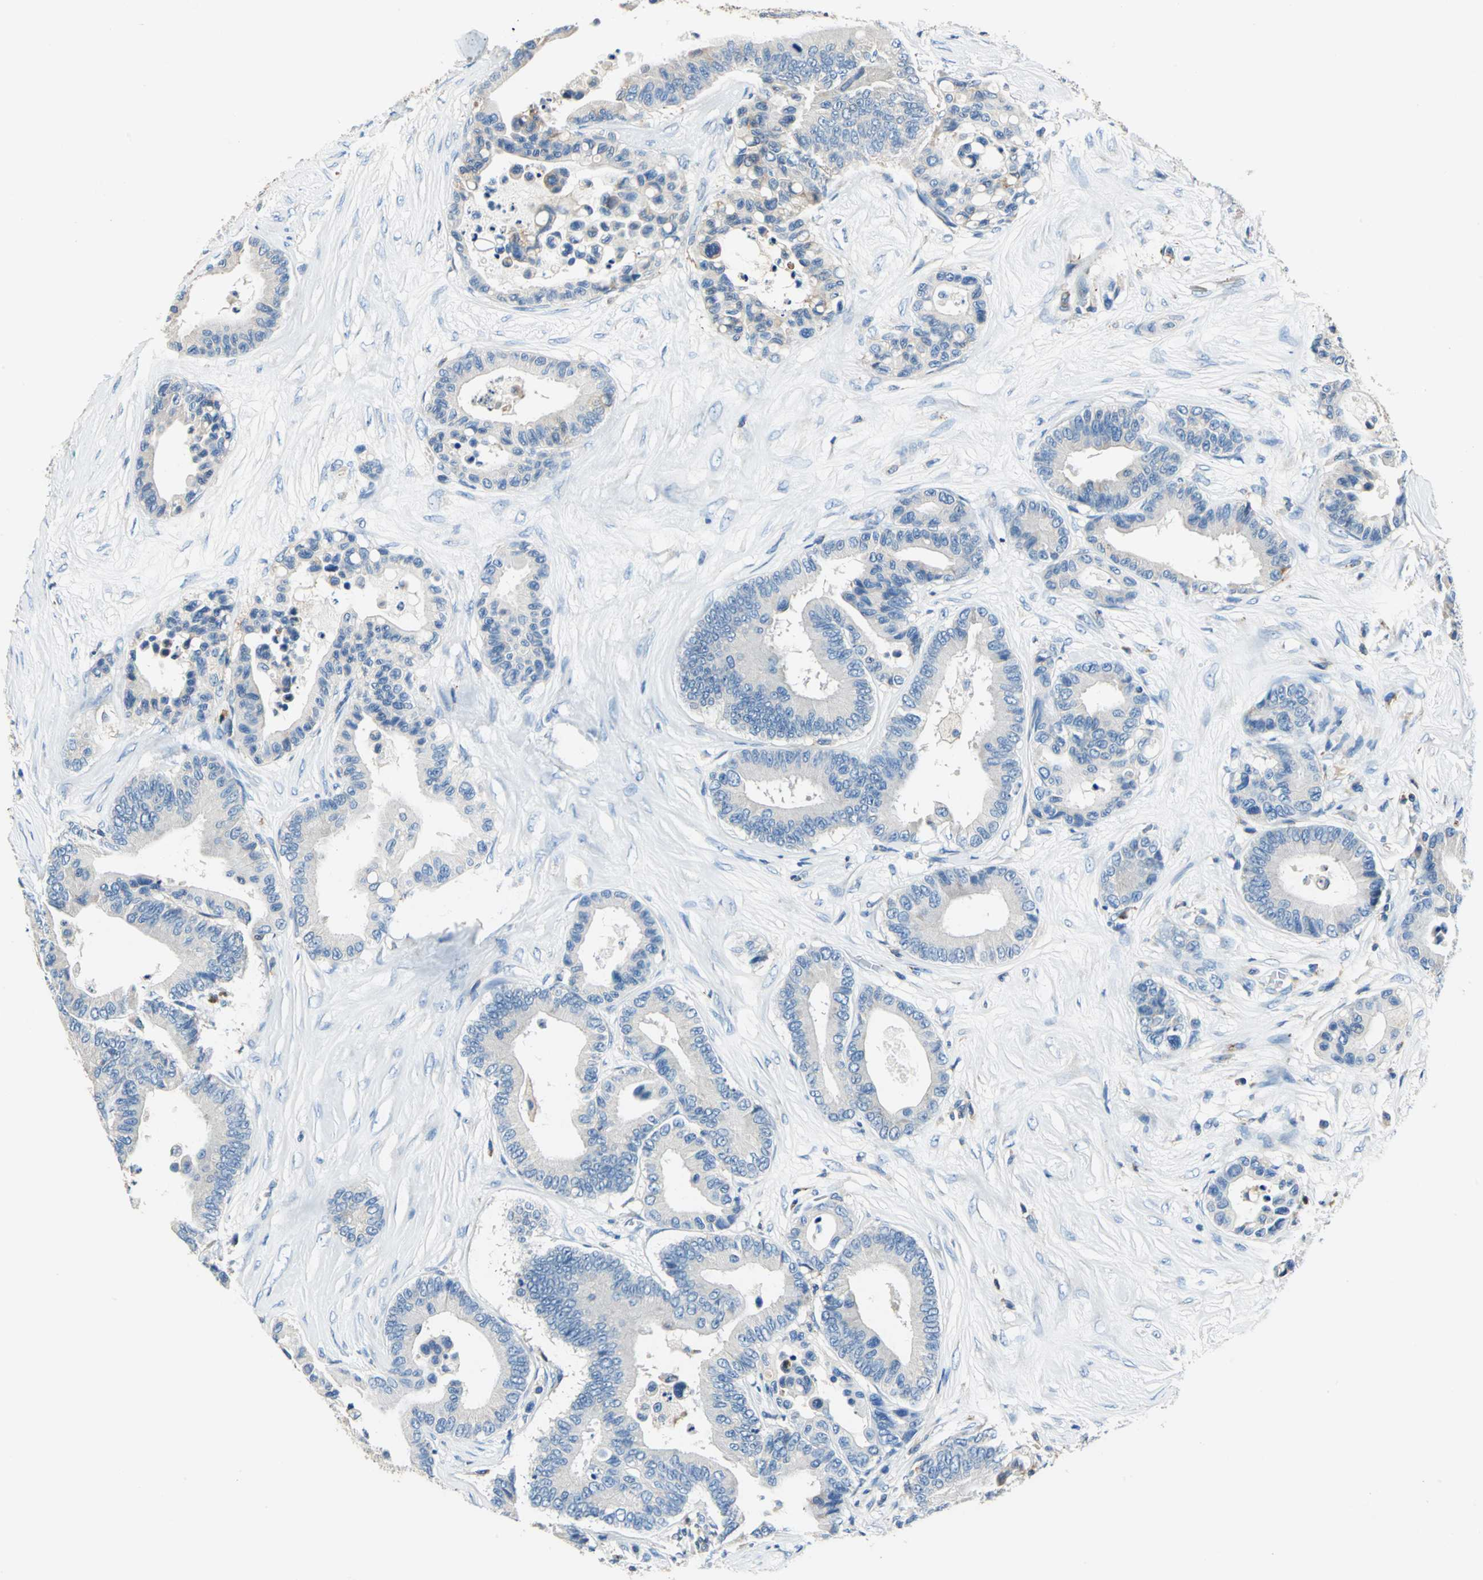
{"staining": {"intensity": "weak", "quantity": "<25%", "location": "cytoplasmic/membranous"}, "tissue": "colorectal cancer", "cell_type": "Tumor cells", "image_type": "cancer", "snomed": [{"axis": "morphology", "description": "Adenocarcinoma, NOS"}, {"axis": "topography", "description": "Colon"}], "caption": "Human colorectal adenocarcinoma stained for a protein using immunohistochemistry (IHC) shows no positivity in tumor cells.", "gene": "SEPTIN6", "patient": {"sex": "male", "age": 82}}